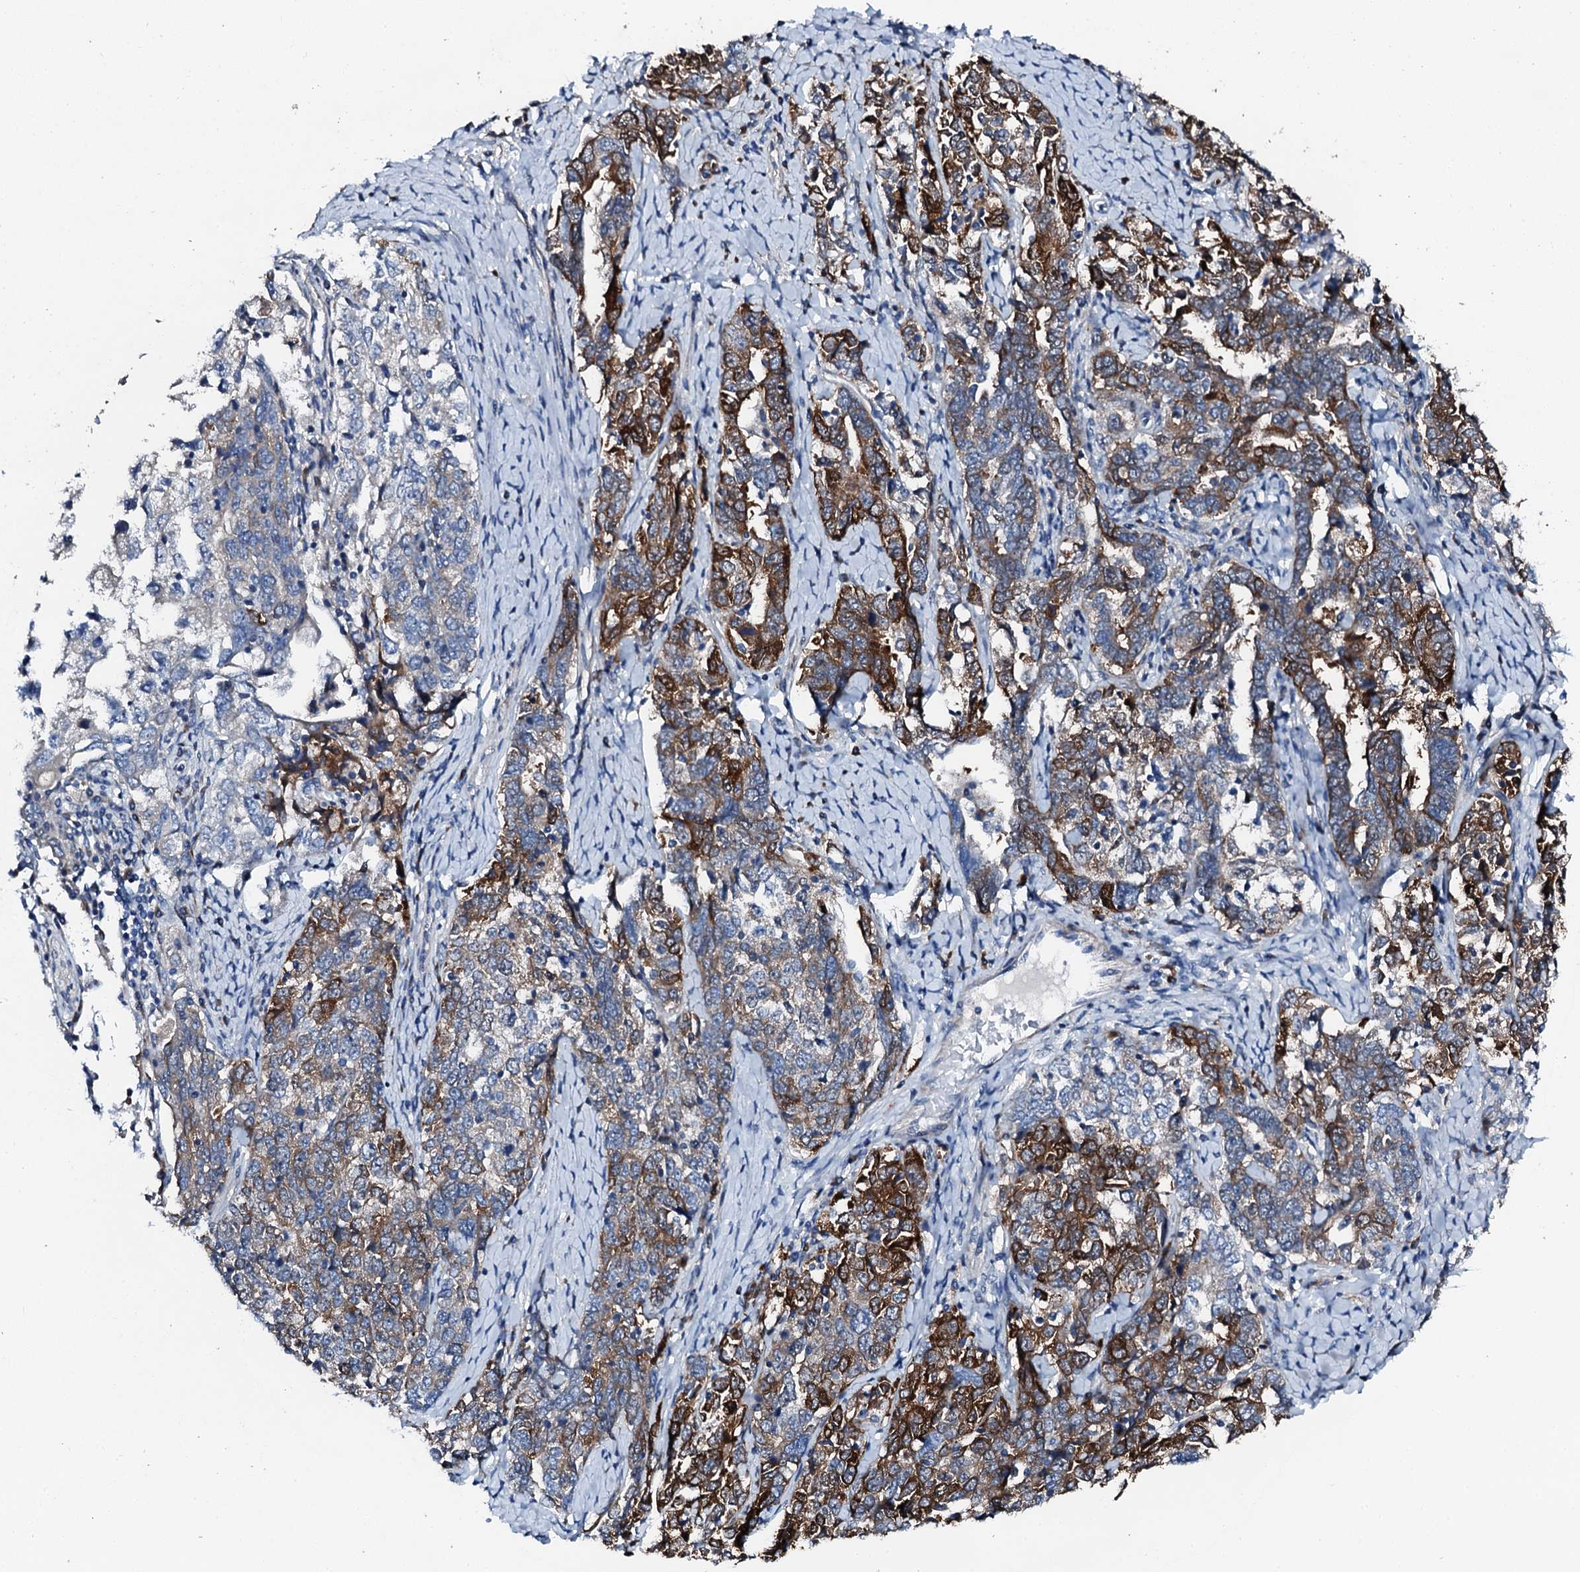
{"staining": {"intensity": "strong", "quantity": "25%-75%", "location": "cytoplasmic/membranous"}, "tissue": "ovarian cancer", "cell_type": "Tumor cells", "image_type": "cancer", "snomed": [{"axis": "morphology", "description": "Carcinoma, endometroid"}, {"axis": "topography", "description": "Ovary"}], "caption": "Immunohistochemistry (IHC) of ovarian endometroid carcinoma demonstrates high levels of strong cytoplasmic/membranous staining in approximately 25%-75% of tumor cells.", "gene": "GFOD2", "patient": {"sex": "female", "age": 62}}